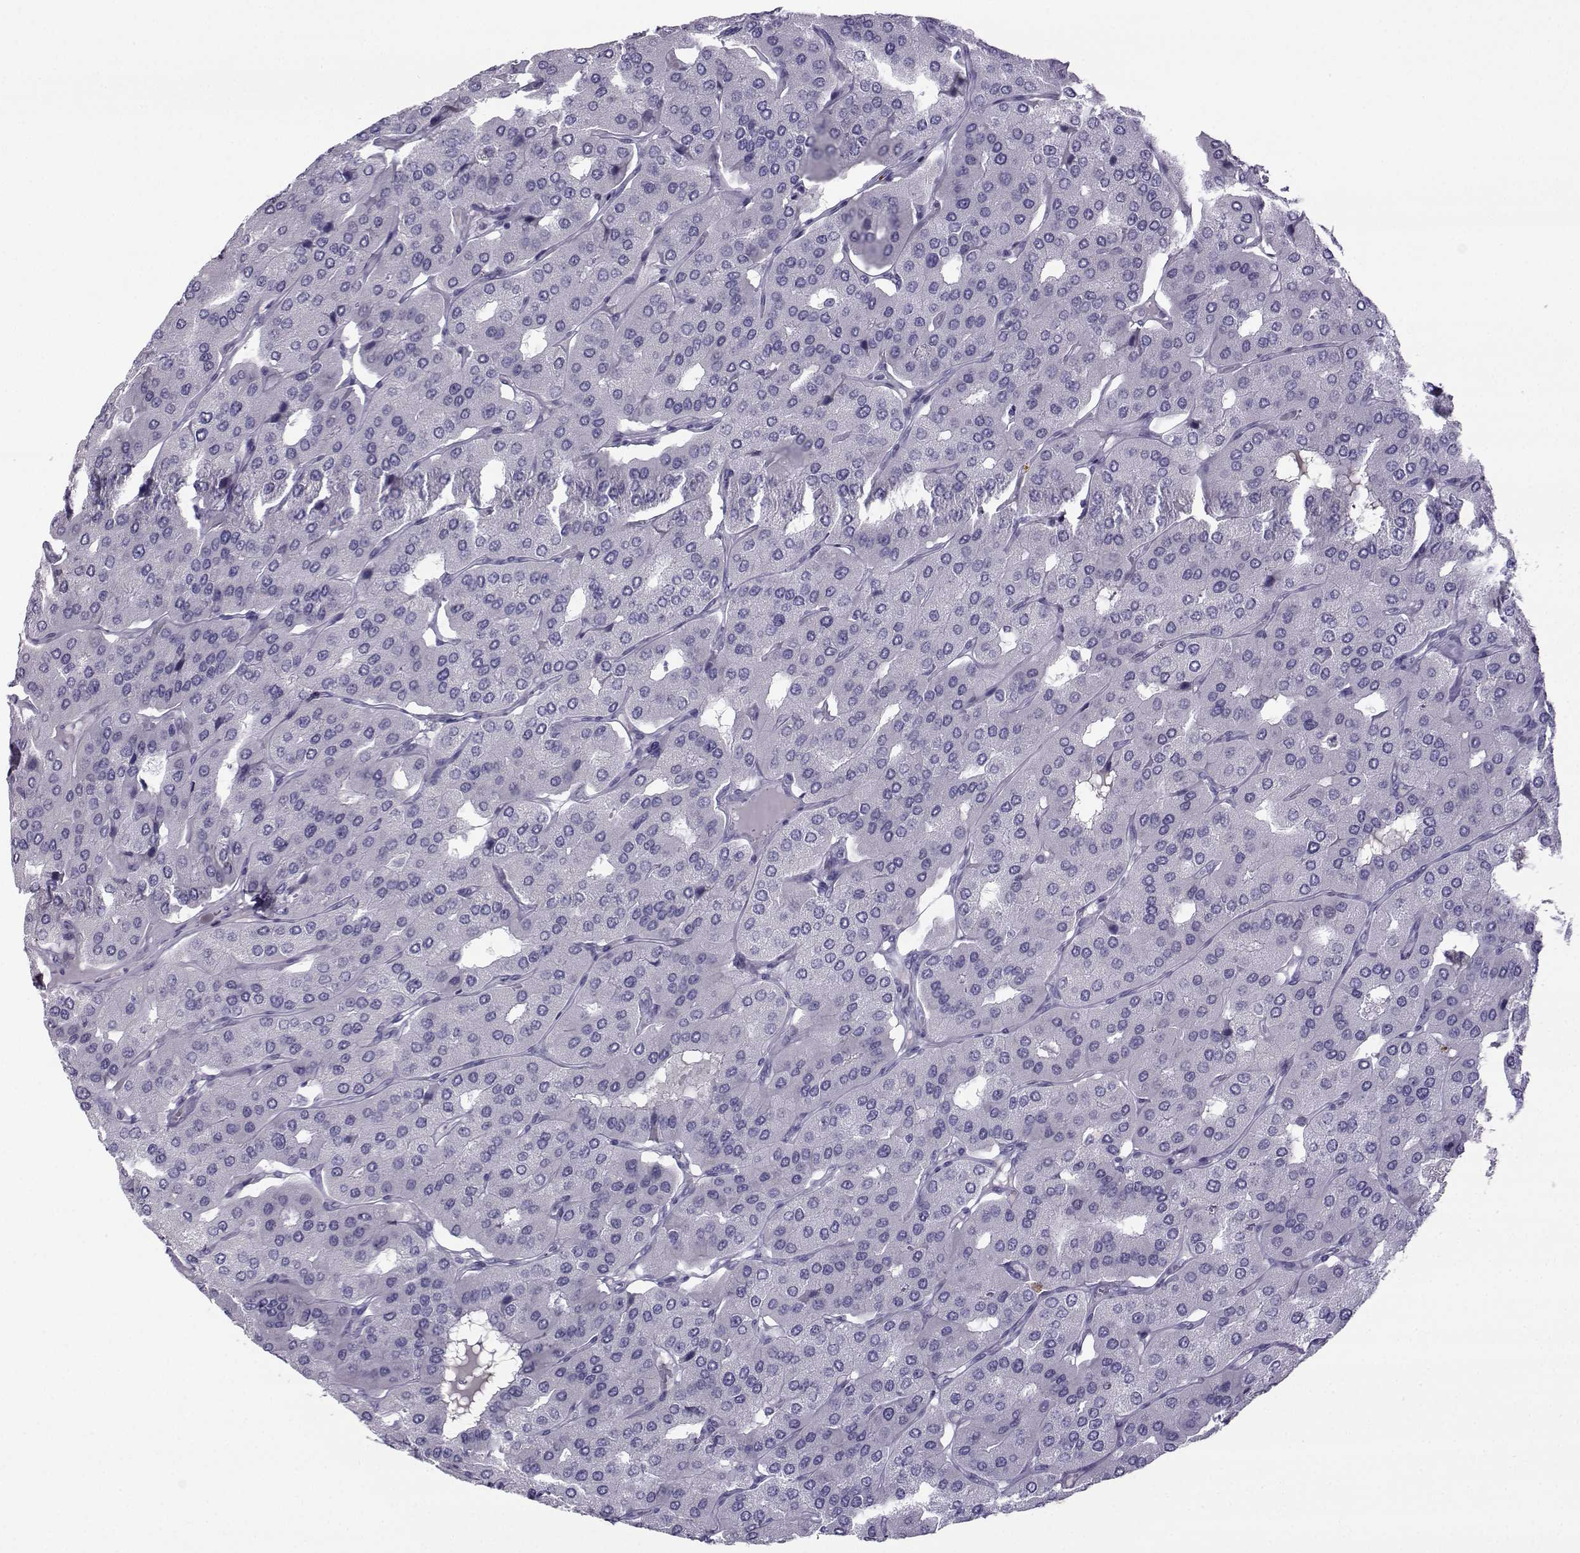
{"staining": {"intensity": "negative", "quantity": "none", "location": "none"}, "tissue": "parathyroid gland", "cell_type": "Glandular cells", "image_type": "normal", "snomed": [{"axis": "morphology", "description": "Normal tissue, NOS"}, {"axis": "morphology", "description": "Adenoma, NOS"}, {"axis": "topography", "description": "Parathyroid gland"}], "caption": "Human parathyroid gland stained for a protein using IHC shows no staining in glandular cells.", "gene": "ARMC2", "patient": {"sex": "female", "age": 86}}